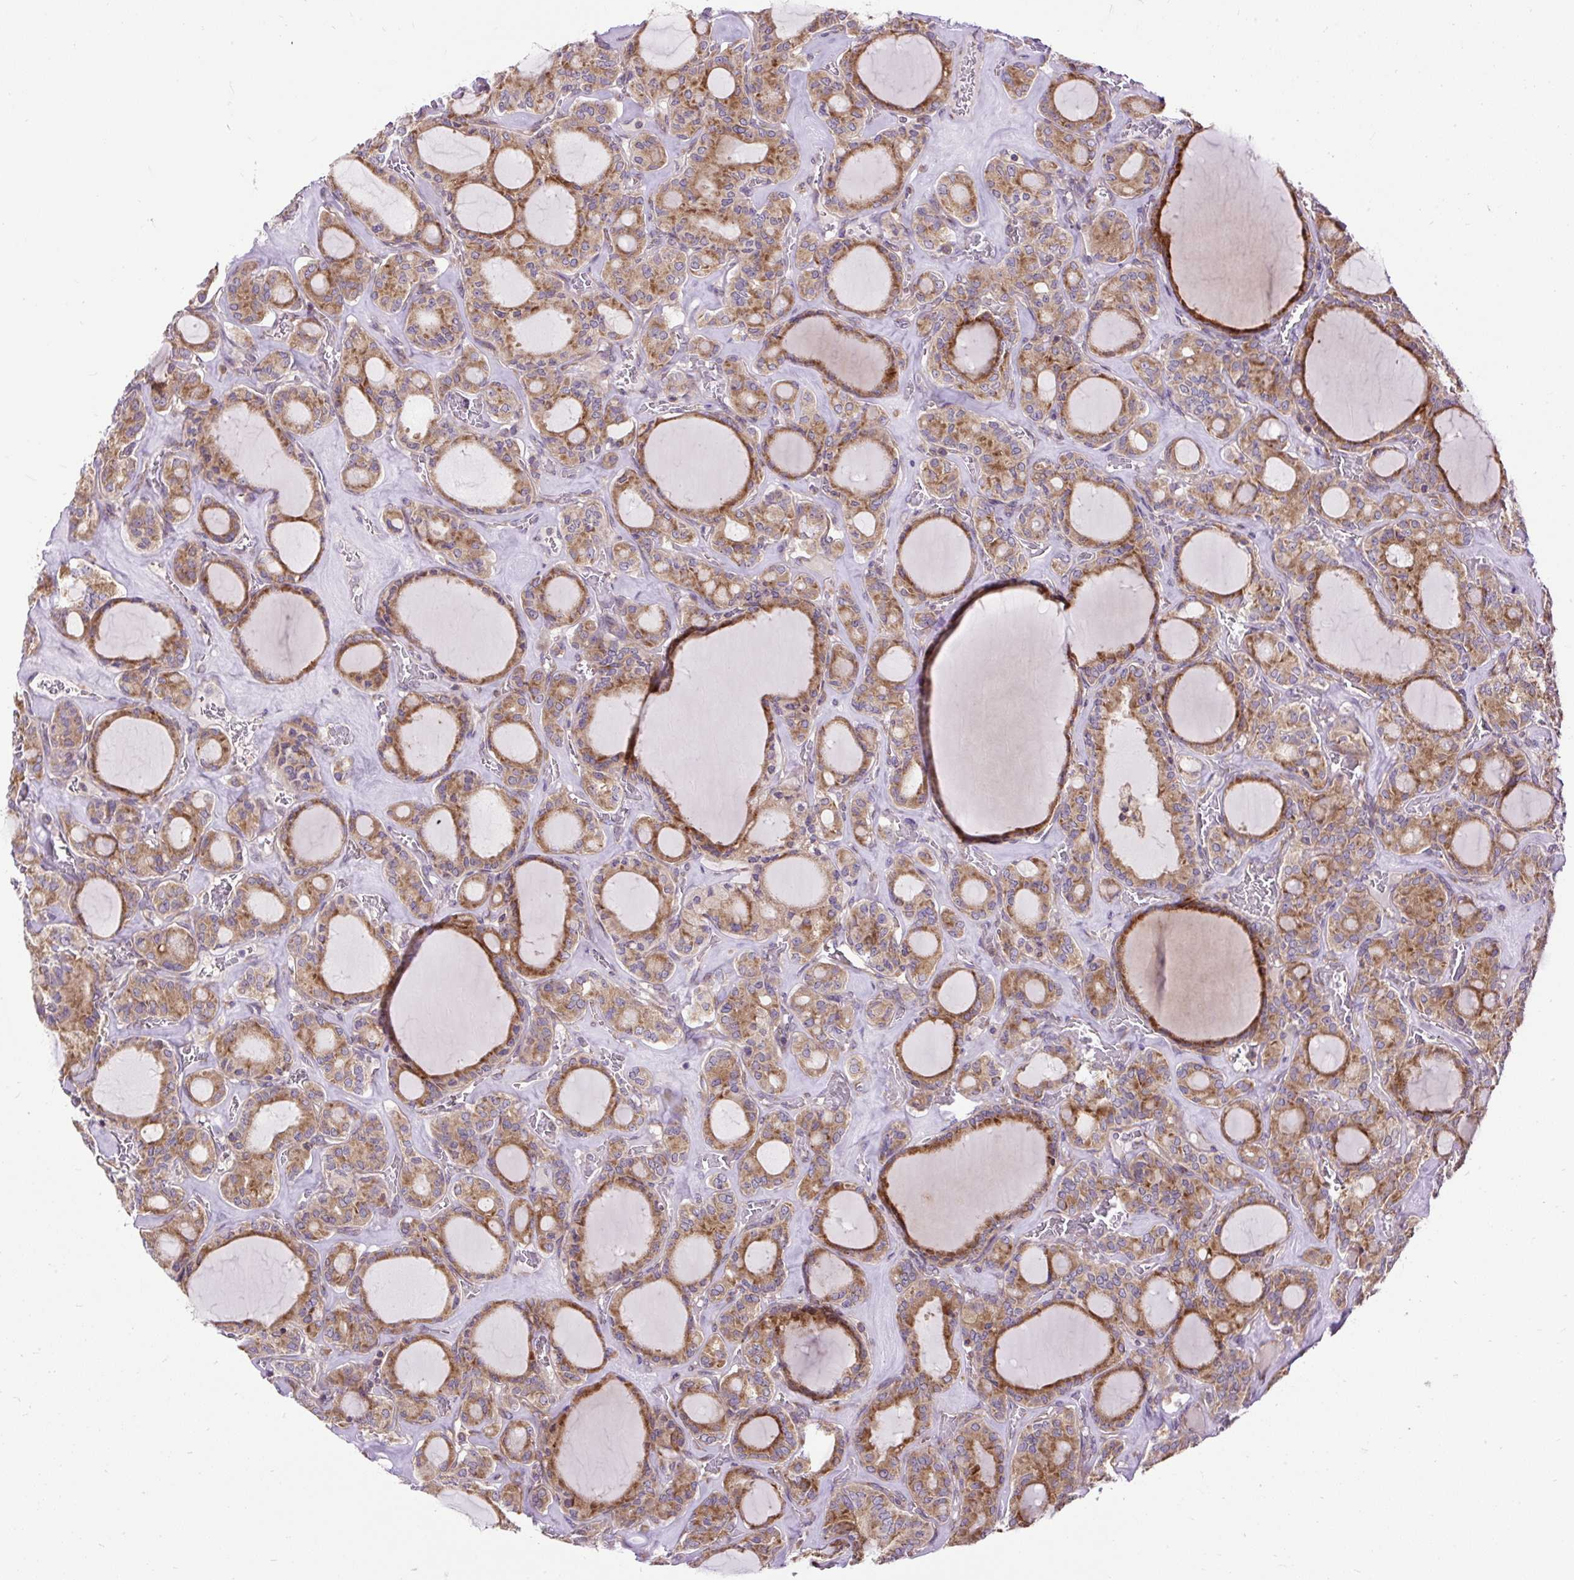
{"staining": {"intensity": "moderate", "quantity": ">75%", "location": "cytoplasmic/membranous"}, "tissue": "thyroid cancer", "cell_type": "Tumor cells", "image_type": "cancer", "snomed": [{"axis": "morphology", "description": "Papillary adenocarcinoma, NOS"}, {"axis": "topography", "description": "Thyroid gland"}], "caption": "High-magnification brightfield microscopy of papillary adenocarcinoma (thyroid) stained with DAB (3,3'-diaminobenzidine) (brown) and counterstained with hematoxylin (blue). tumor cells exhibit moderate cytoplasmic/membranous positivity is present in approximately>75% of cells.", "gene": "RPS5", "patient": {"sex": "male", "age": 87}}